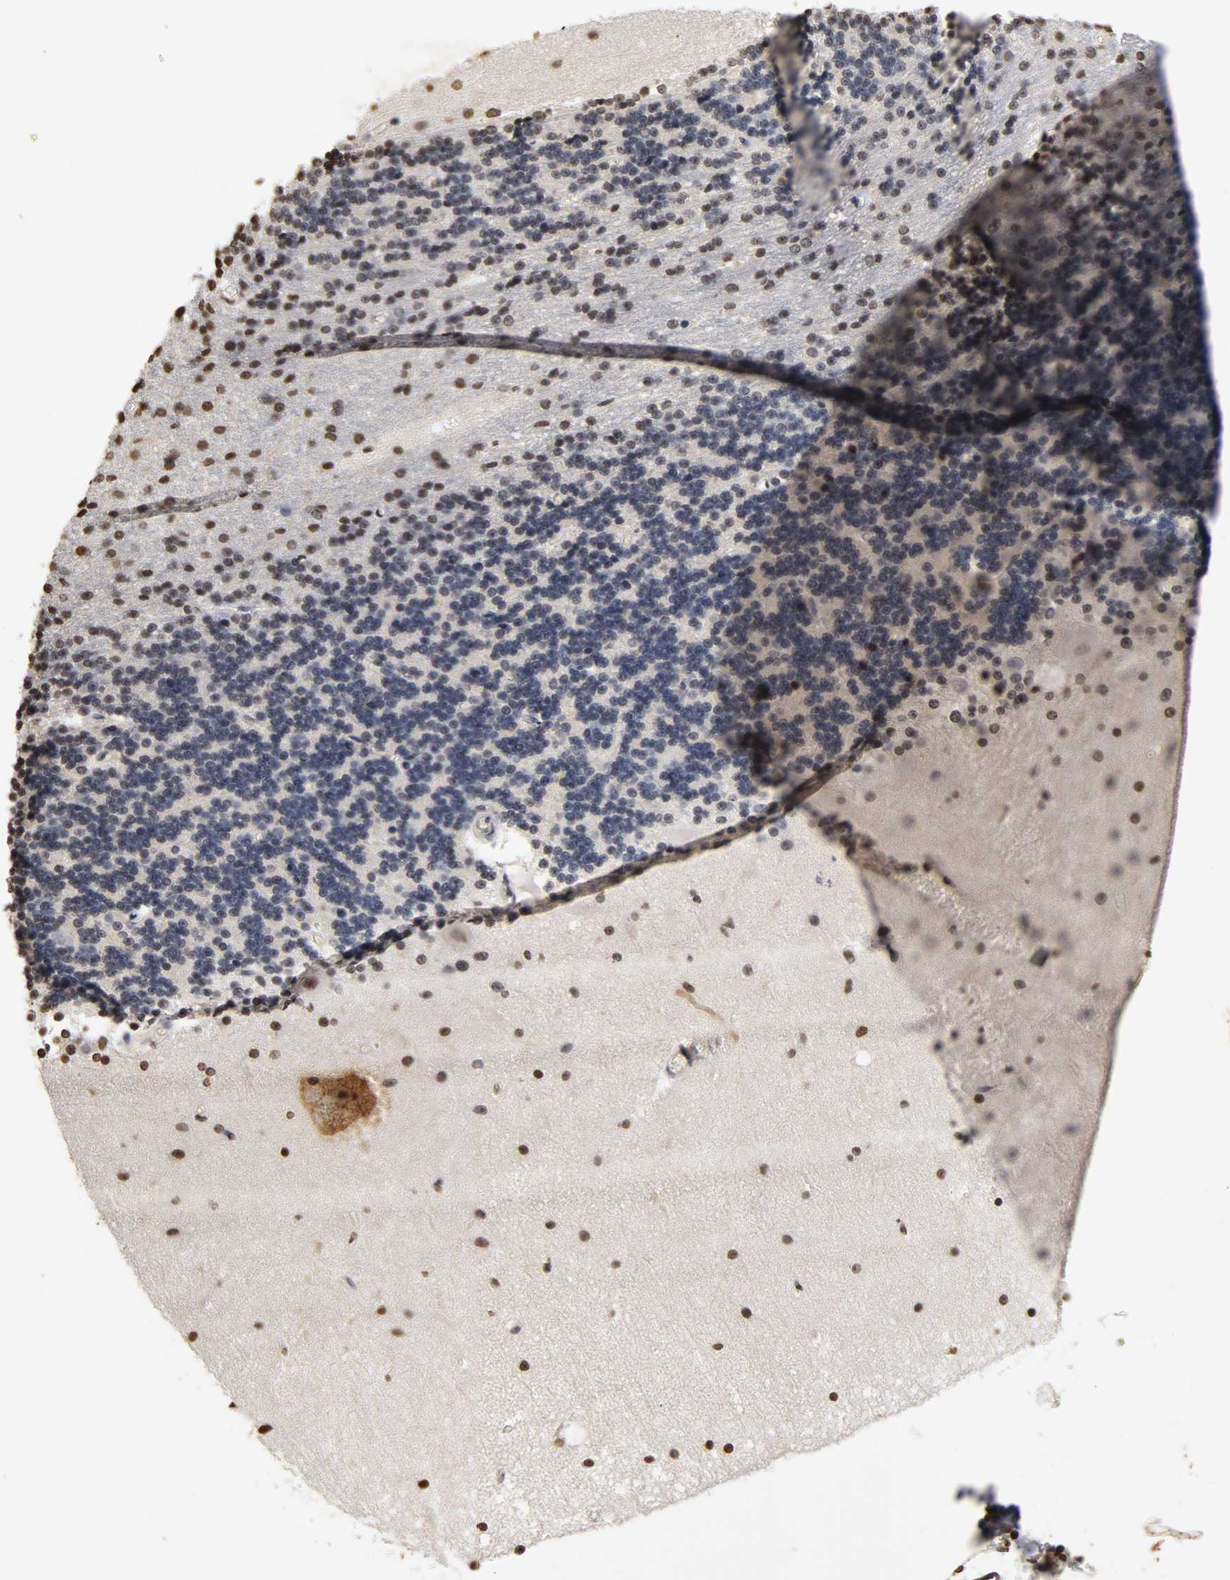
{"staining": {"intensity": "weak", "quantity": "<25%", "location": "nuclear"}, "tissue": "cerebellum", "cell_type": "Cells in granular layer", "image_type": "normal", "snomed": [{"axis": "morphology", "description": "Normal tissue, NOS"}, {"axis": "topography", "description": "Cerebellum"}], "caption": "Cerebellum stained for a protein using immunohistochemistry reveals no staining cells in granular layer.", "gene": "ERCC2", "patient": {"sex": "female", "age": 54}}